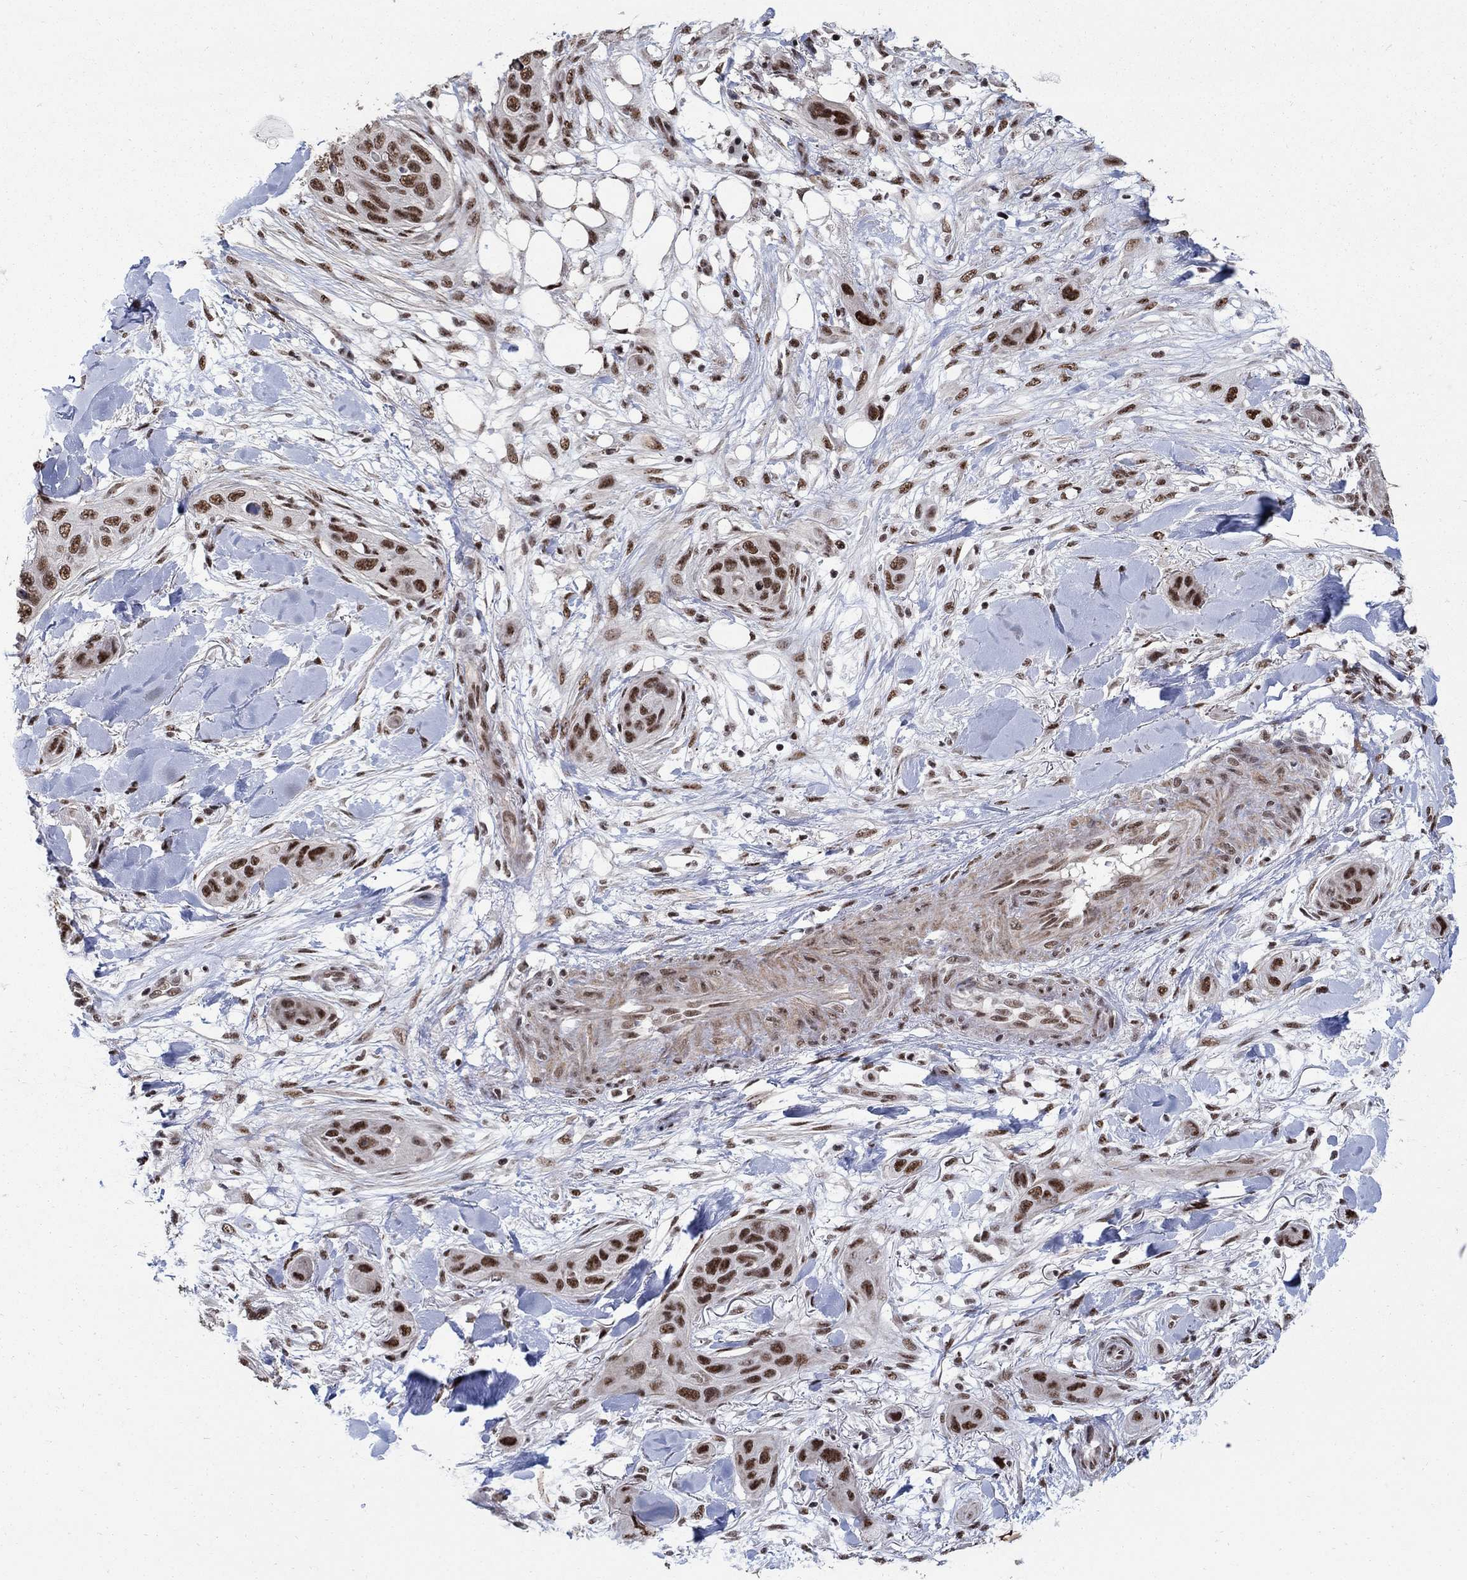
{"staining": {"intensity": "strong", "quantity": ">75%", "location": "nuclear"}, "tissue": "skin cancer", "cell_type": "Tumor cells", "image_type": "cancer", "snomed": [{"axis": "morphology", "description": "Squamous cell carcinoma, NOS"}, {"axis": "topography", "description": "Skin"}], "caption": "Immunohistochemistry photomicrograph of human skin cancer stained for a protein (brown), which reveals high levels of strong nuclear expression in about >75% of tumor cells.", "gene": "PNISR", "patient": {"sex": "male", "age": 78}}